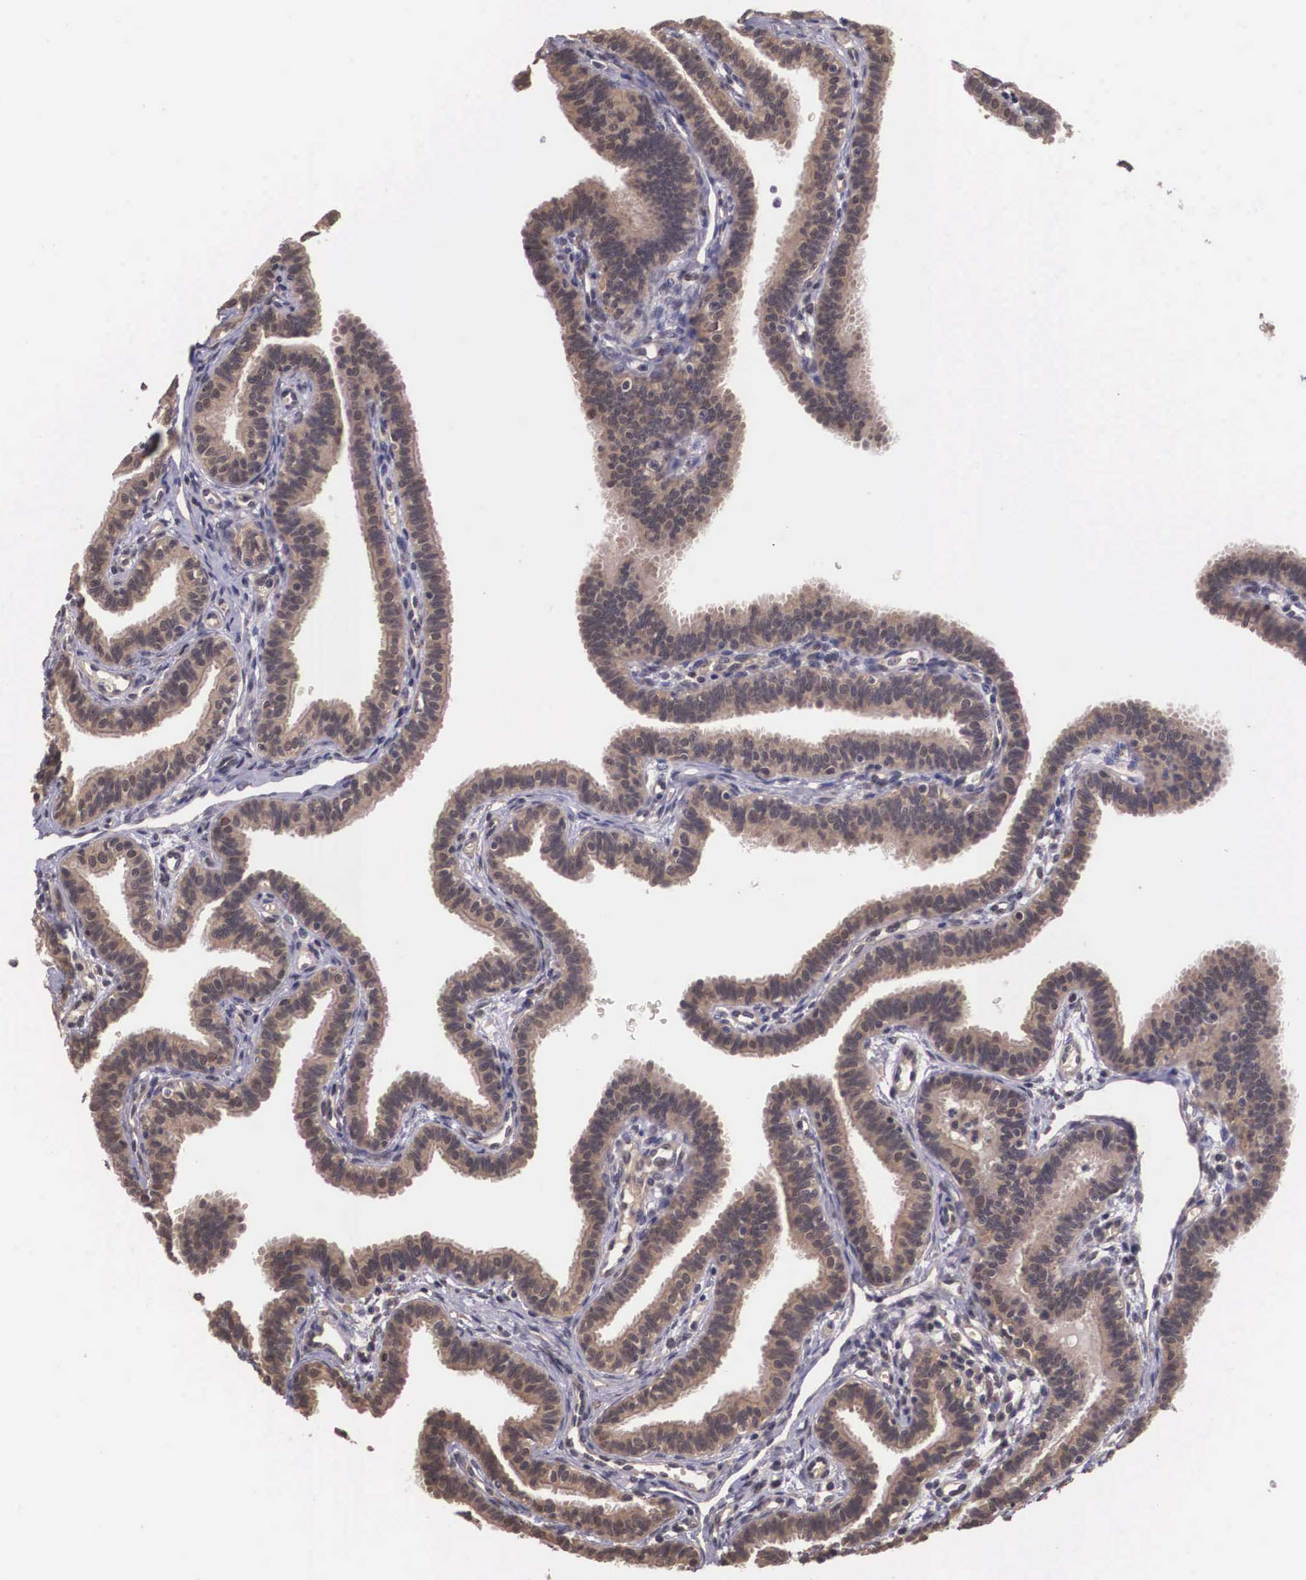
{"staining": {"intensity": "weak", "quantity": ">75%", "location": "cytoplasmic/membranous"}, "tissue": "fallopian tube", "cell_type": "Glandular cells", "image_type": "normal", "snomed": [{"axis": "morphology", "description": "Normal tissue, NOS"}, {"axis": "topography", "description": "Fallopian tube"}], "caption": "Weak cytoplasmic/membranous positivity is present in about >75% of glandular cells in normal fallopian tube.", "gene": "VASH1", "patient": {"sex": "female", "age": 32}}